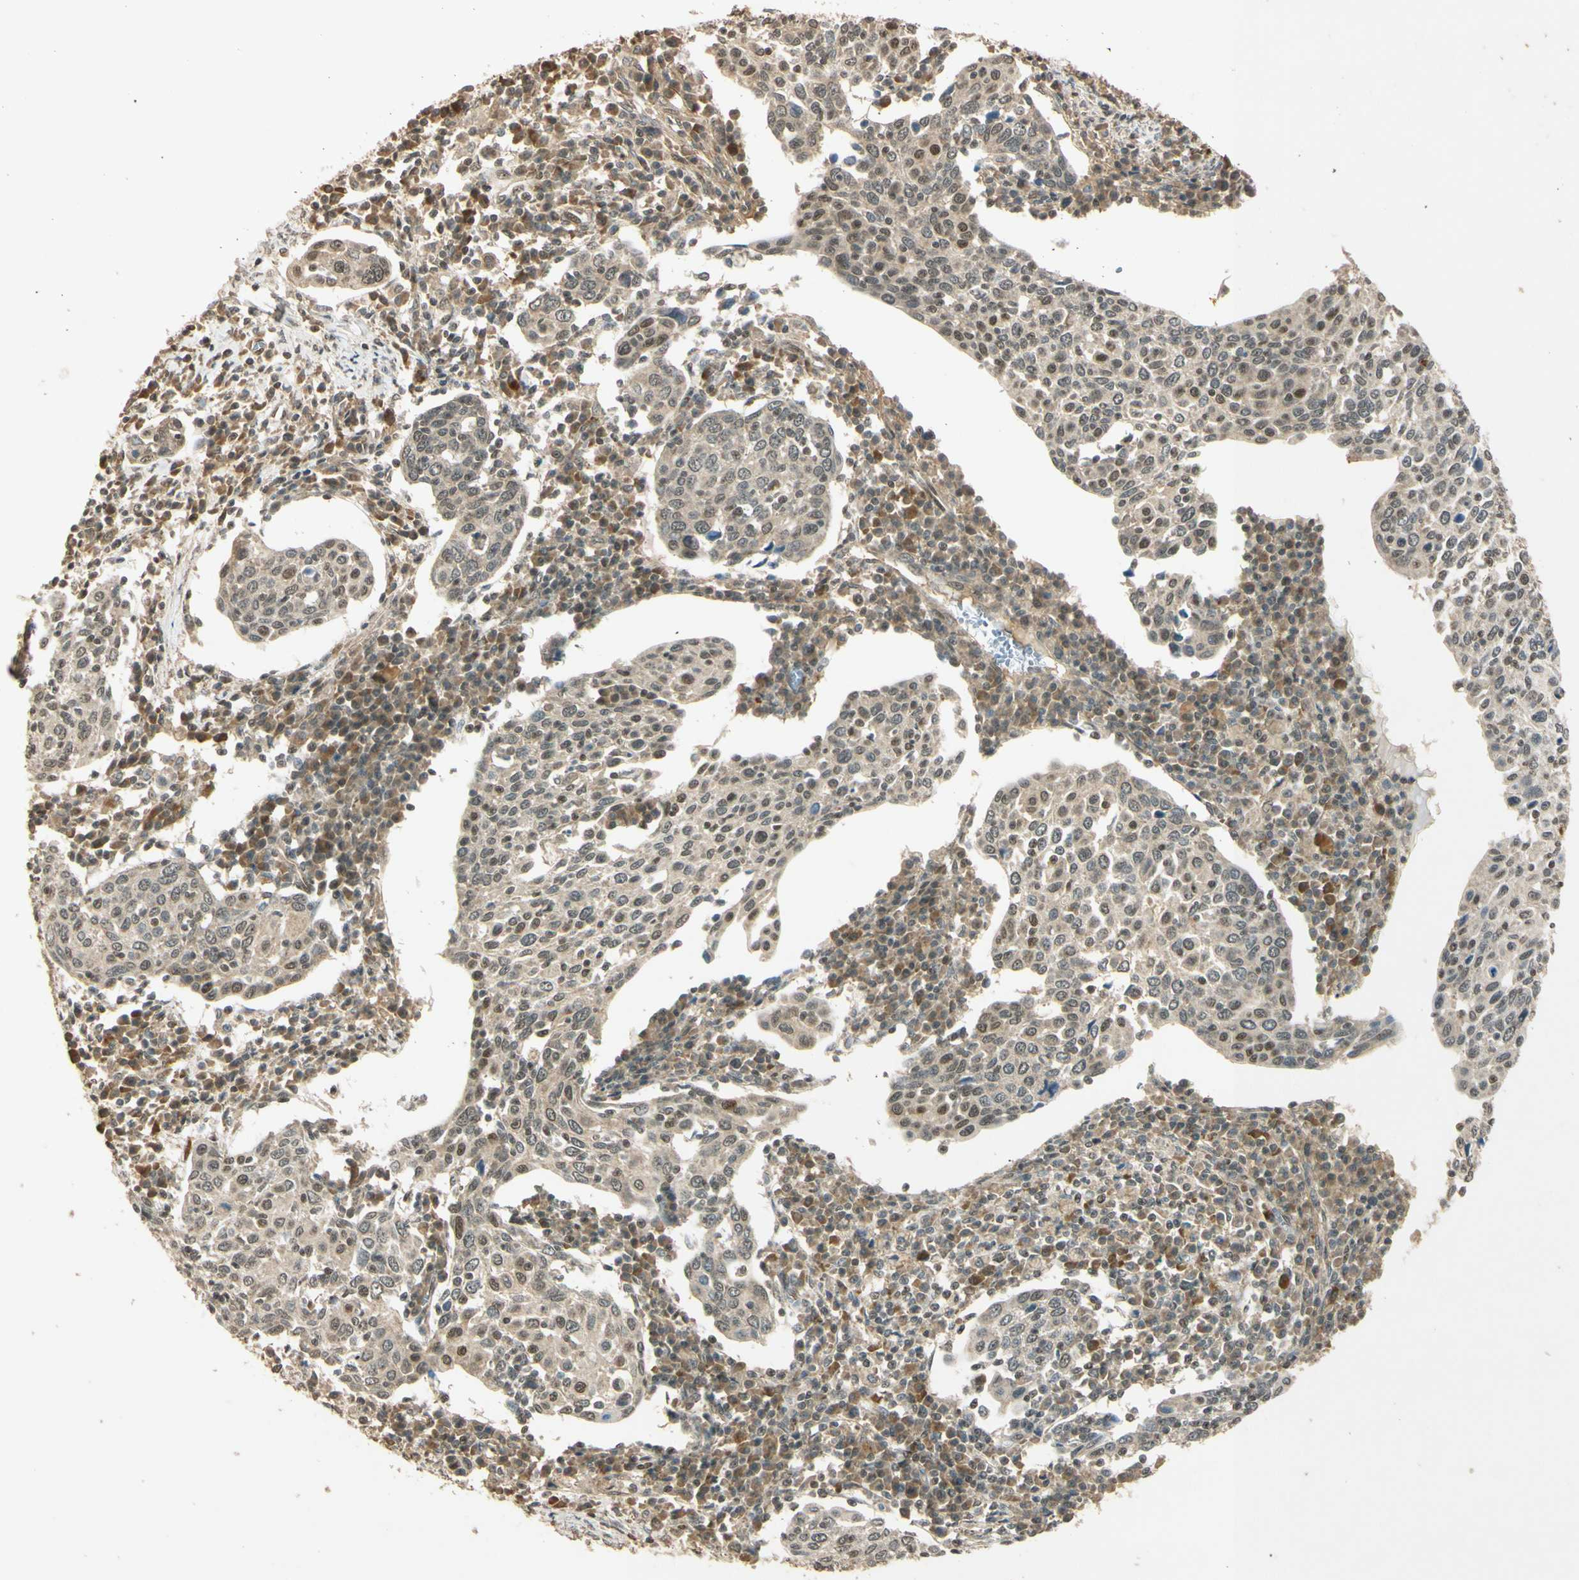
{"staining": {"intensity": "moderate", "quantity": "<25%", "location": "nuclear"}, "tissue": "cervical cancer", "cell_type": "Tumor cells", "image_type": "cancer", "snomed": [{"axis": "morphology", "description": "Squamous cell carcinoma, NOS"}, {"axis": "topography", "description": "Cervix"}], "caption": "Immunohistochemistry micrograph of cervical cancer stained for a protein (brown), which exhibits low levels of moderate nuclear positivity in approximately <25% of tumor cells.", "gene": "GMEB2", "patient": {"sex": "female", "age": 40}}